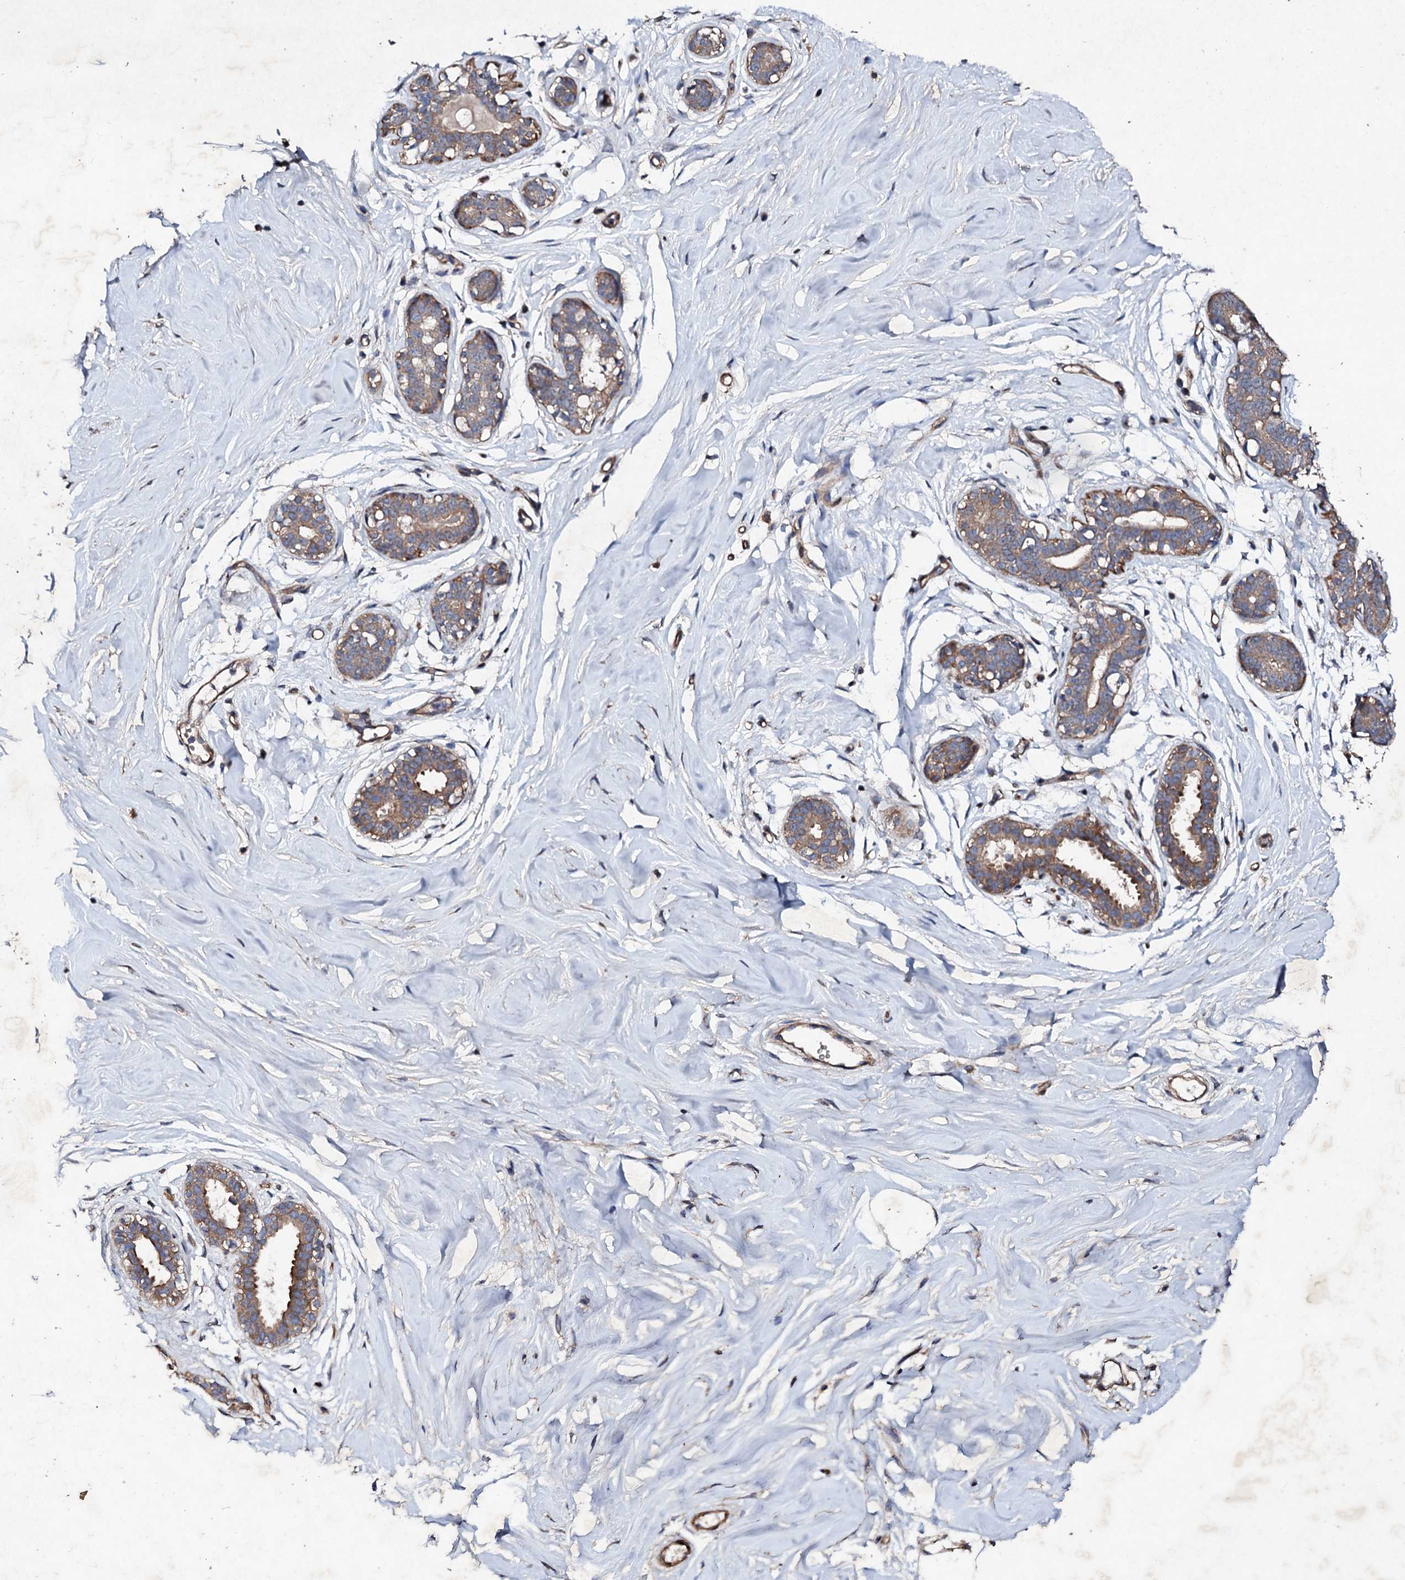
{"staining": {"intensity": "negative", "quantity": "none", "location": "none"}, "tissue": "breast", "cell_type": "Adipocytes", "image_type": "normal", "snomed": [{"axis": "morphology", "description": "Normal tissue, NOS"}, {"axis": "morphology", "description": "Adenoma, NOS"}, {"axis": "topography", "description": "Breast"}], "caption": "This is a photomicrograph of immunohistochemistry (IHC) staining of benign breast, which shows no staining in adipocytes.", "gene": "MOCOS", "patient": {"sex": "female", "age": 23}}